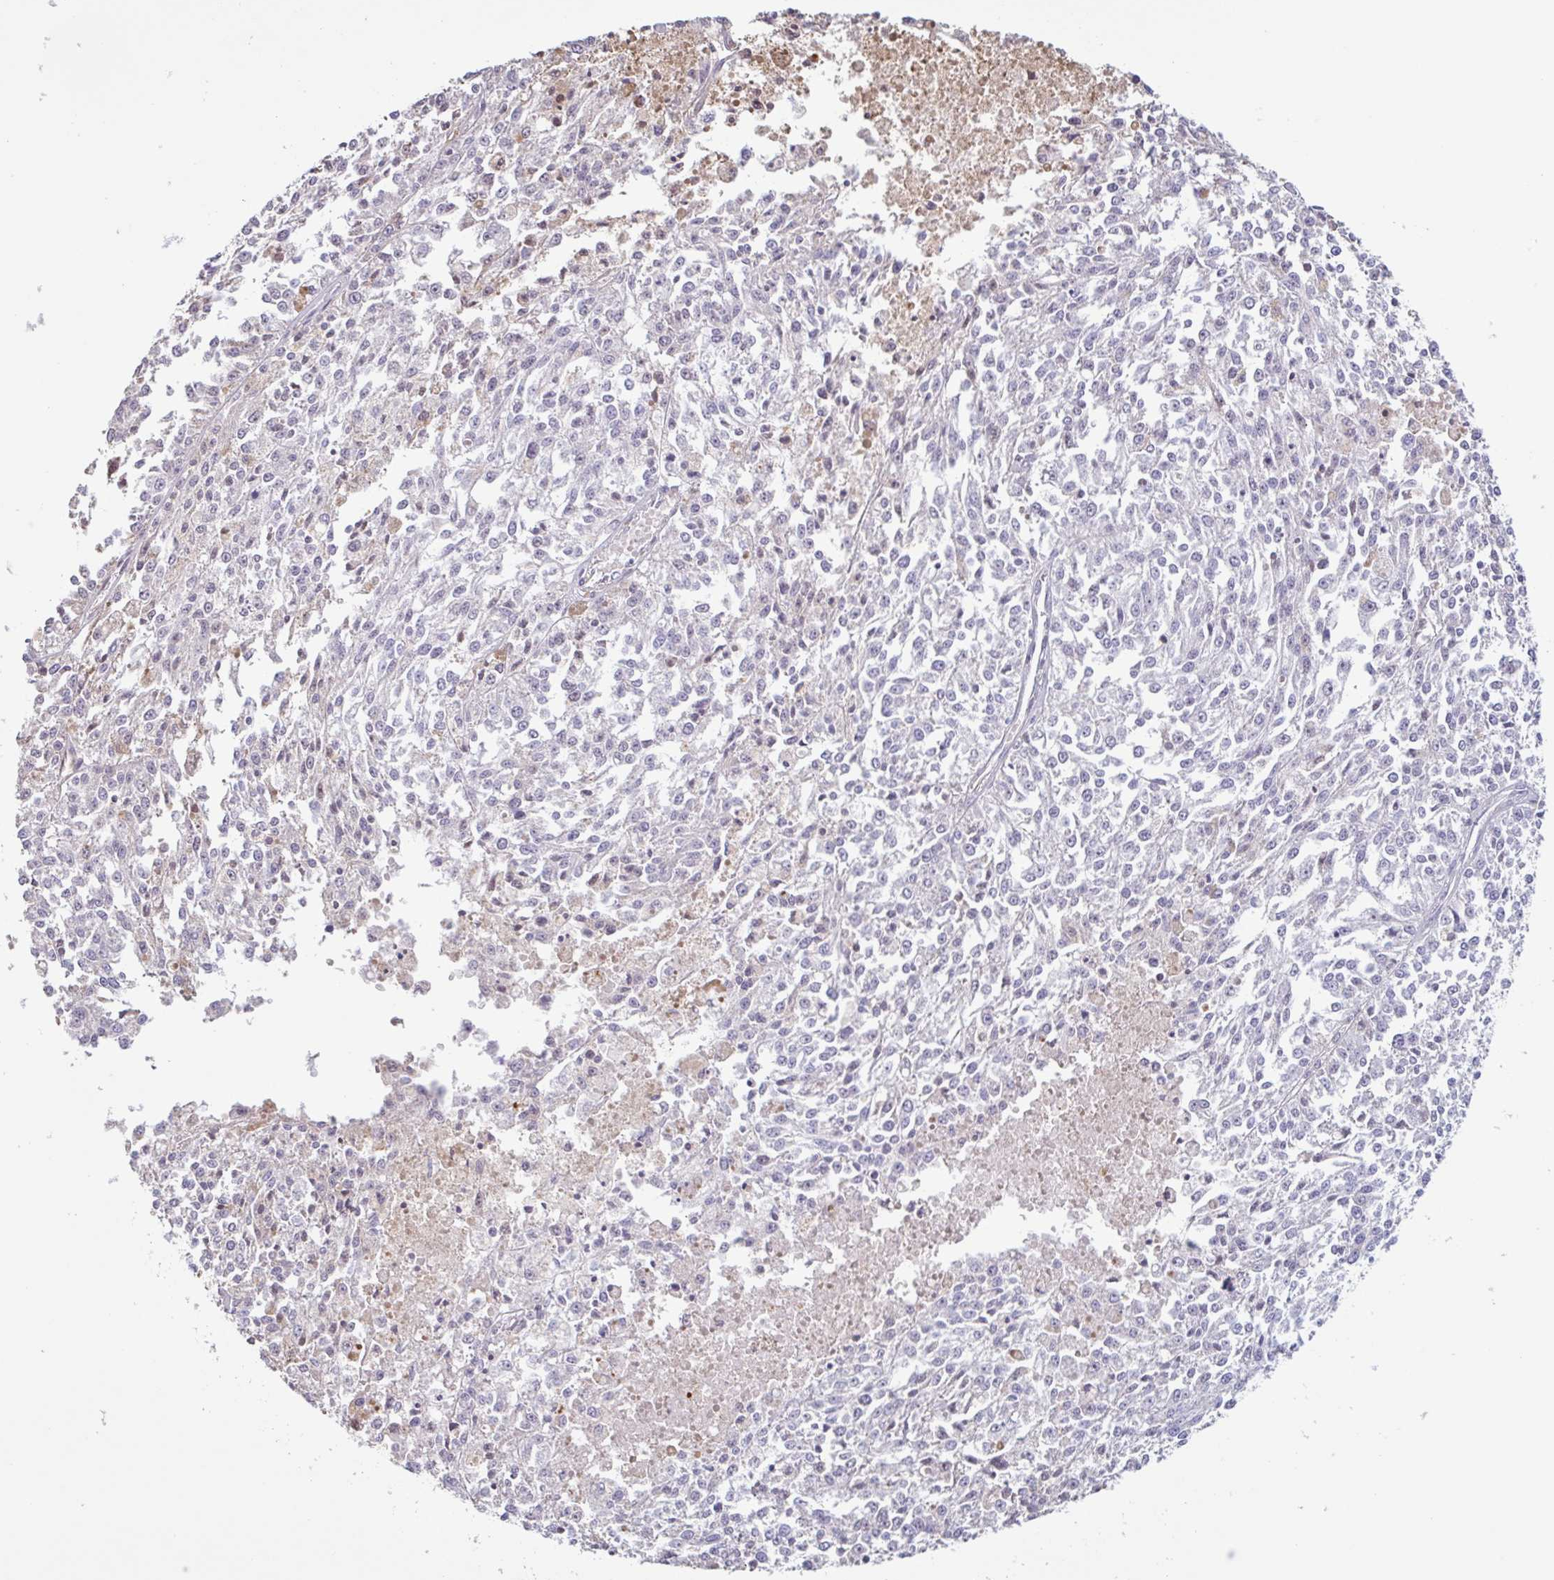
{"staining": {"intensity": "negative", "quantity": "none", "location": "none"}, "tissue": "melanoma", "cell_type": "Tumor cells", "image_type": "cancer", "snomed": [{"axis": "morphology", "description": "Malignant melanoma, NOS"}, {"axis": "topography", "description": "Skin"}], "caption": "Human malignant melanoma stained for a protein using immunohistochemistry (IHC) exhibits no staining in tumor cells.", "gene": "TAF1D", "patient": {"sex": "female", "age": 64}}